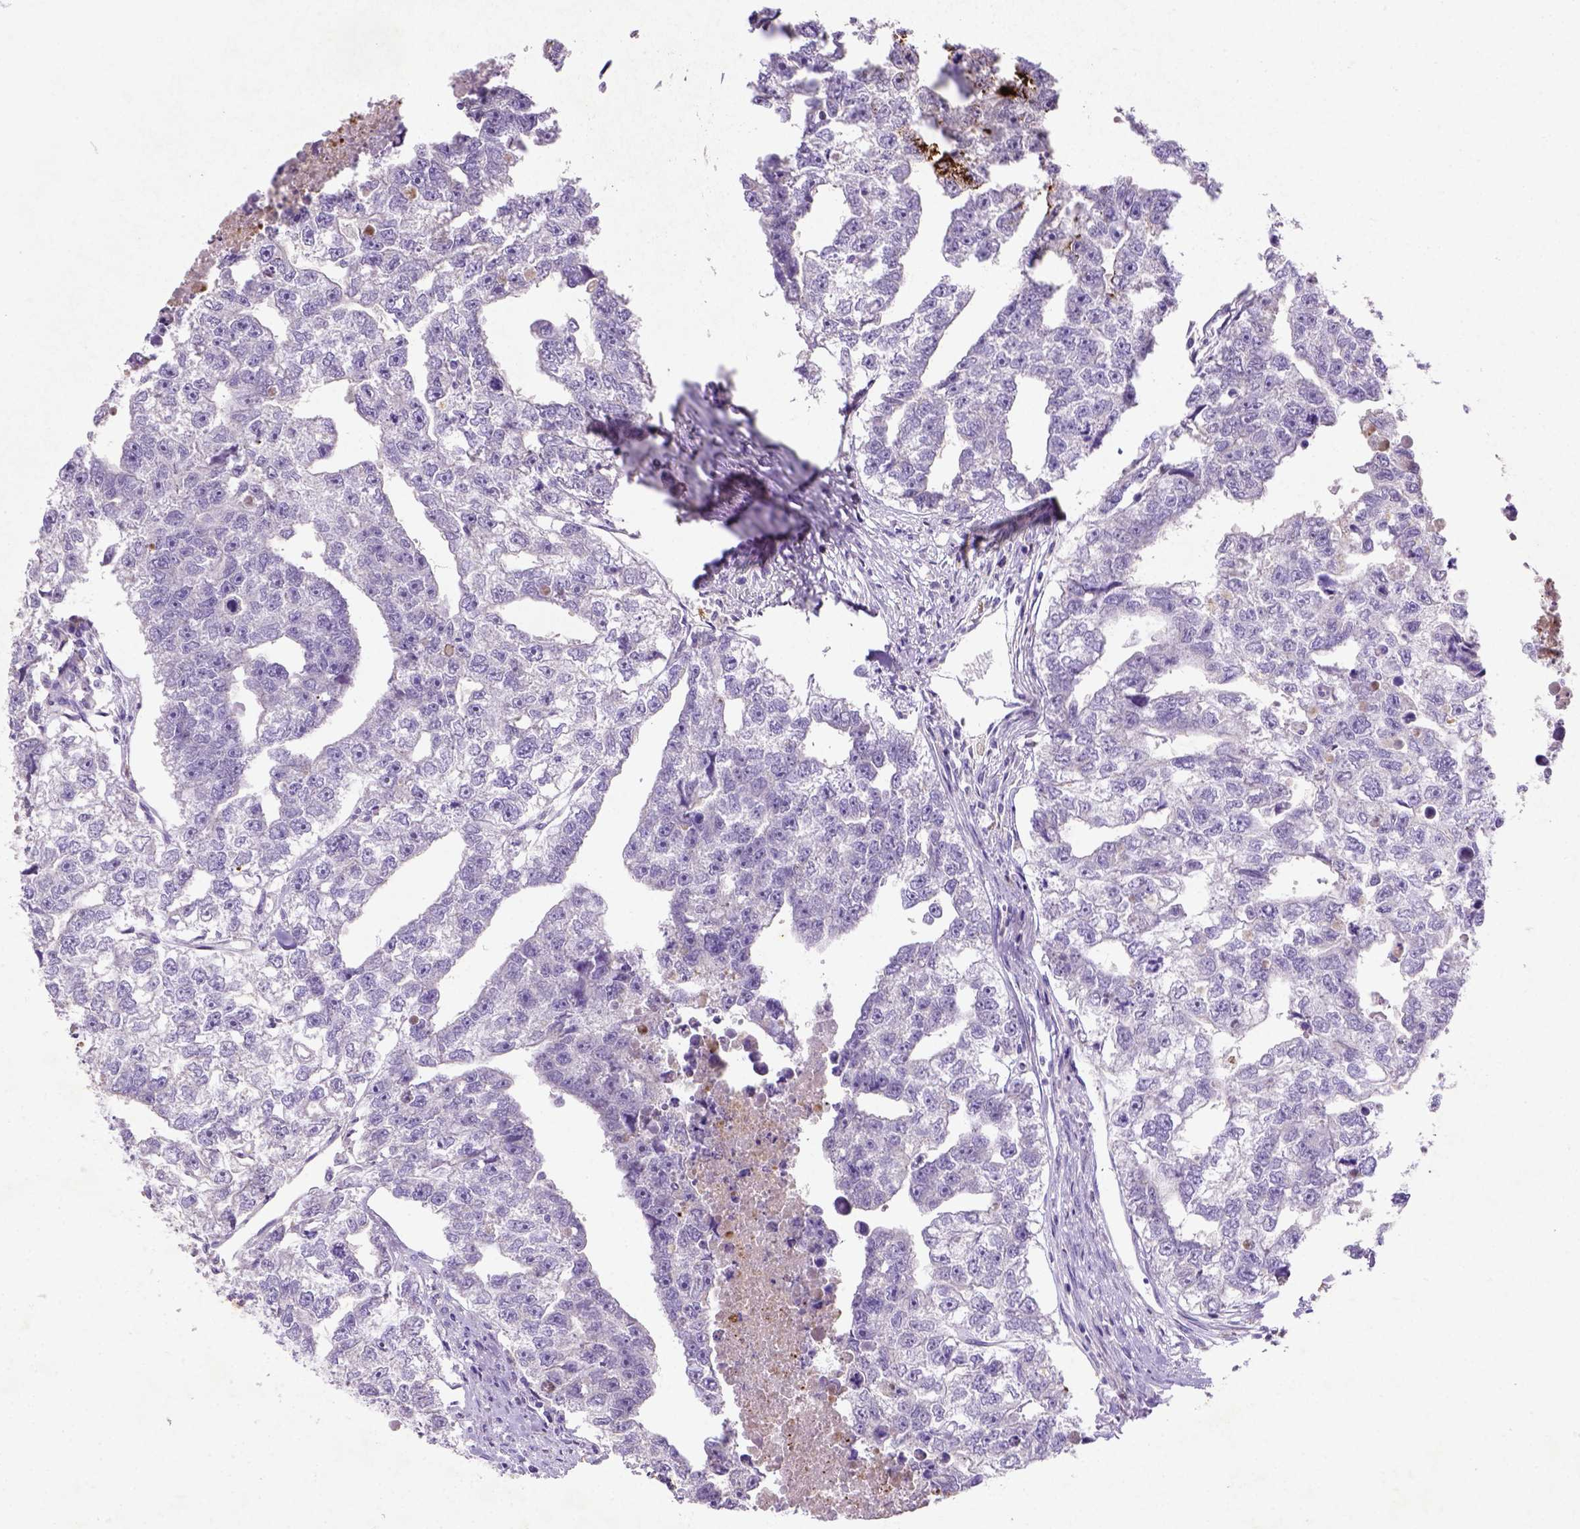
{"staining": {"intensity": "negative", "quantity": "none", "location": "none"}, "tissue": "testis cancer", "cell_type": "Tumor cells", "image_type": "cancer", "snomed": [{"axis": "morphology", "description": "Carcinoma, Embryonal, NOS"}, {"axis": "morphology", "description": "Teratoma, malignant, NOS"}, {"axis": "topography", "description": "Testis"}], "caption": "The histopathology image displays no staining of tumor cells in testis teratoma (malignant).", "gene": "NUDT2", "patient": {"sex": "male", "age": 44}}